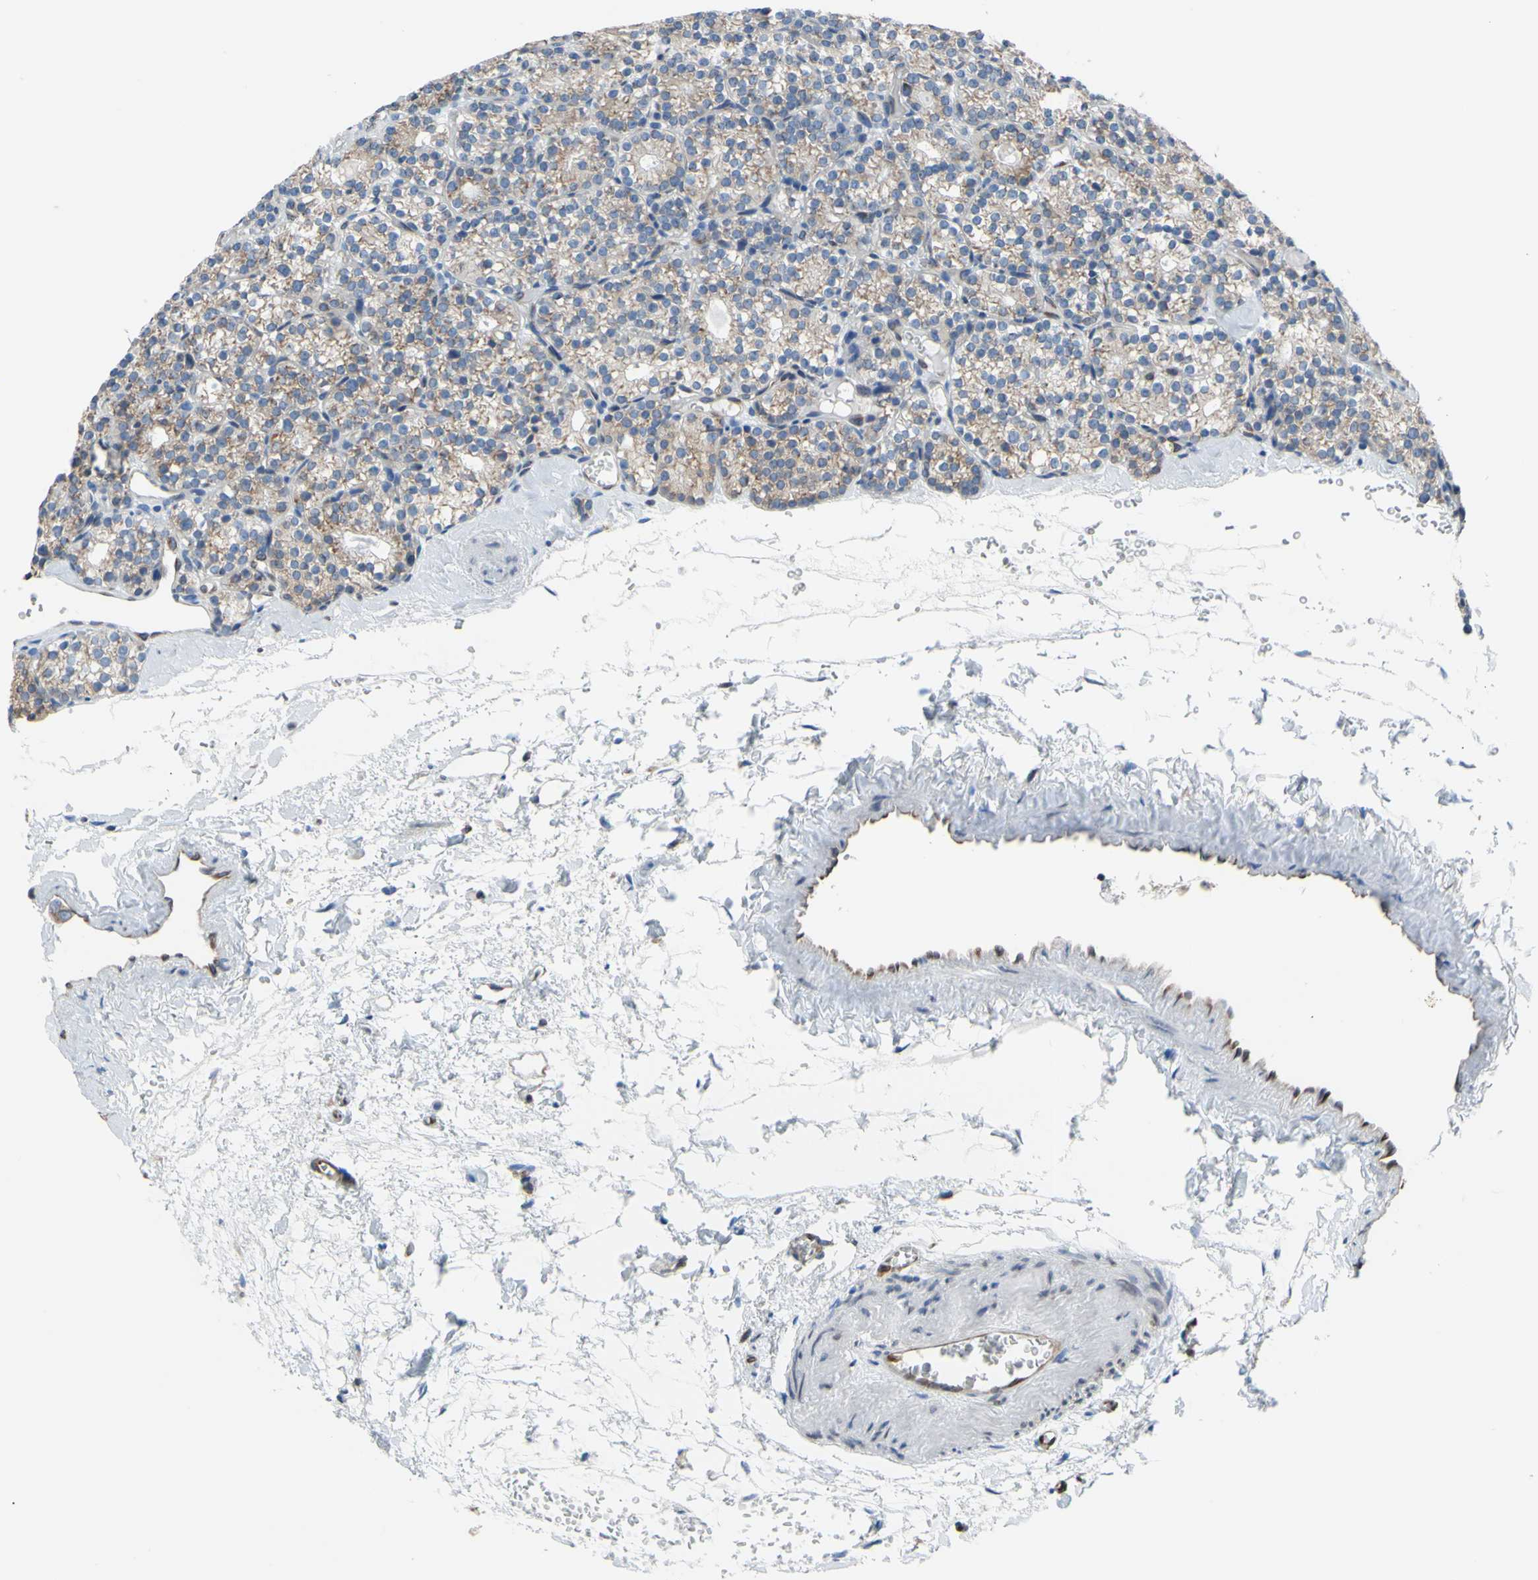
{"staining": {"intensity": "moderate", "quantity": ">75%", "location": "cytoplasmic/membranous"}, "tissue": "parathyroid gland", "cell_type": "Glandular cells", "image_type": "normal", "snomed": [{"axis": "morphology", "description": "Normal tissue, NOS"}, {"axis": "topography", "description": "Parathyroid gland"}], "caption": "Moderate cytoplasmic/membranous protein staining is seen in approximately >75% of glandular cells in parathyroid gland.", "gene": "MGST2", "patient": {"sex": "female", "age": 64}}